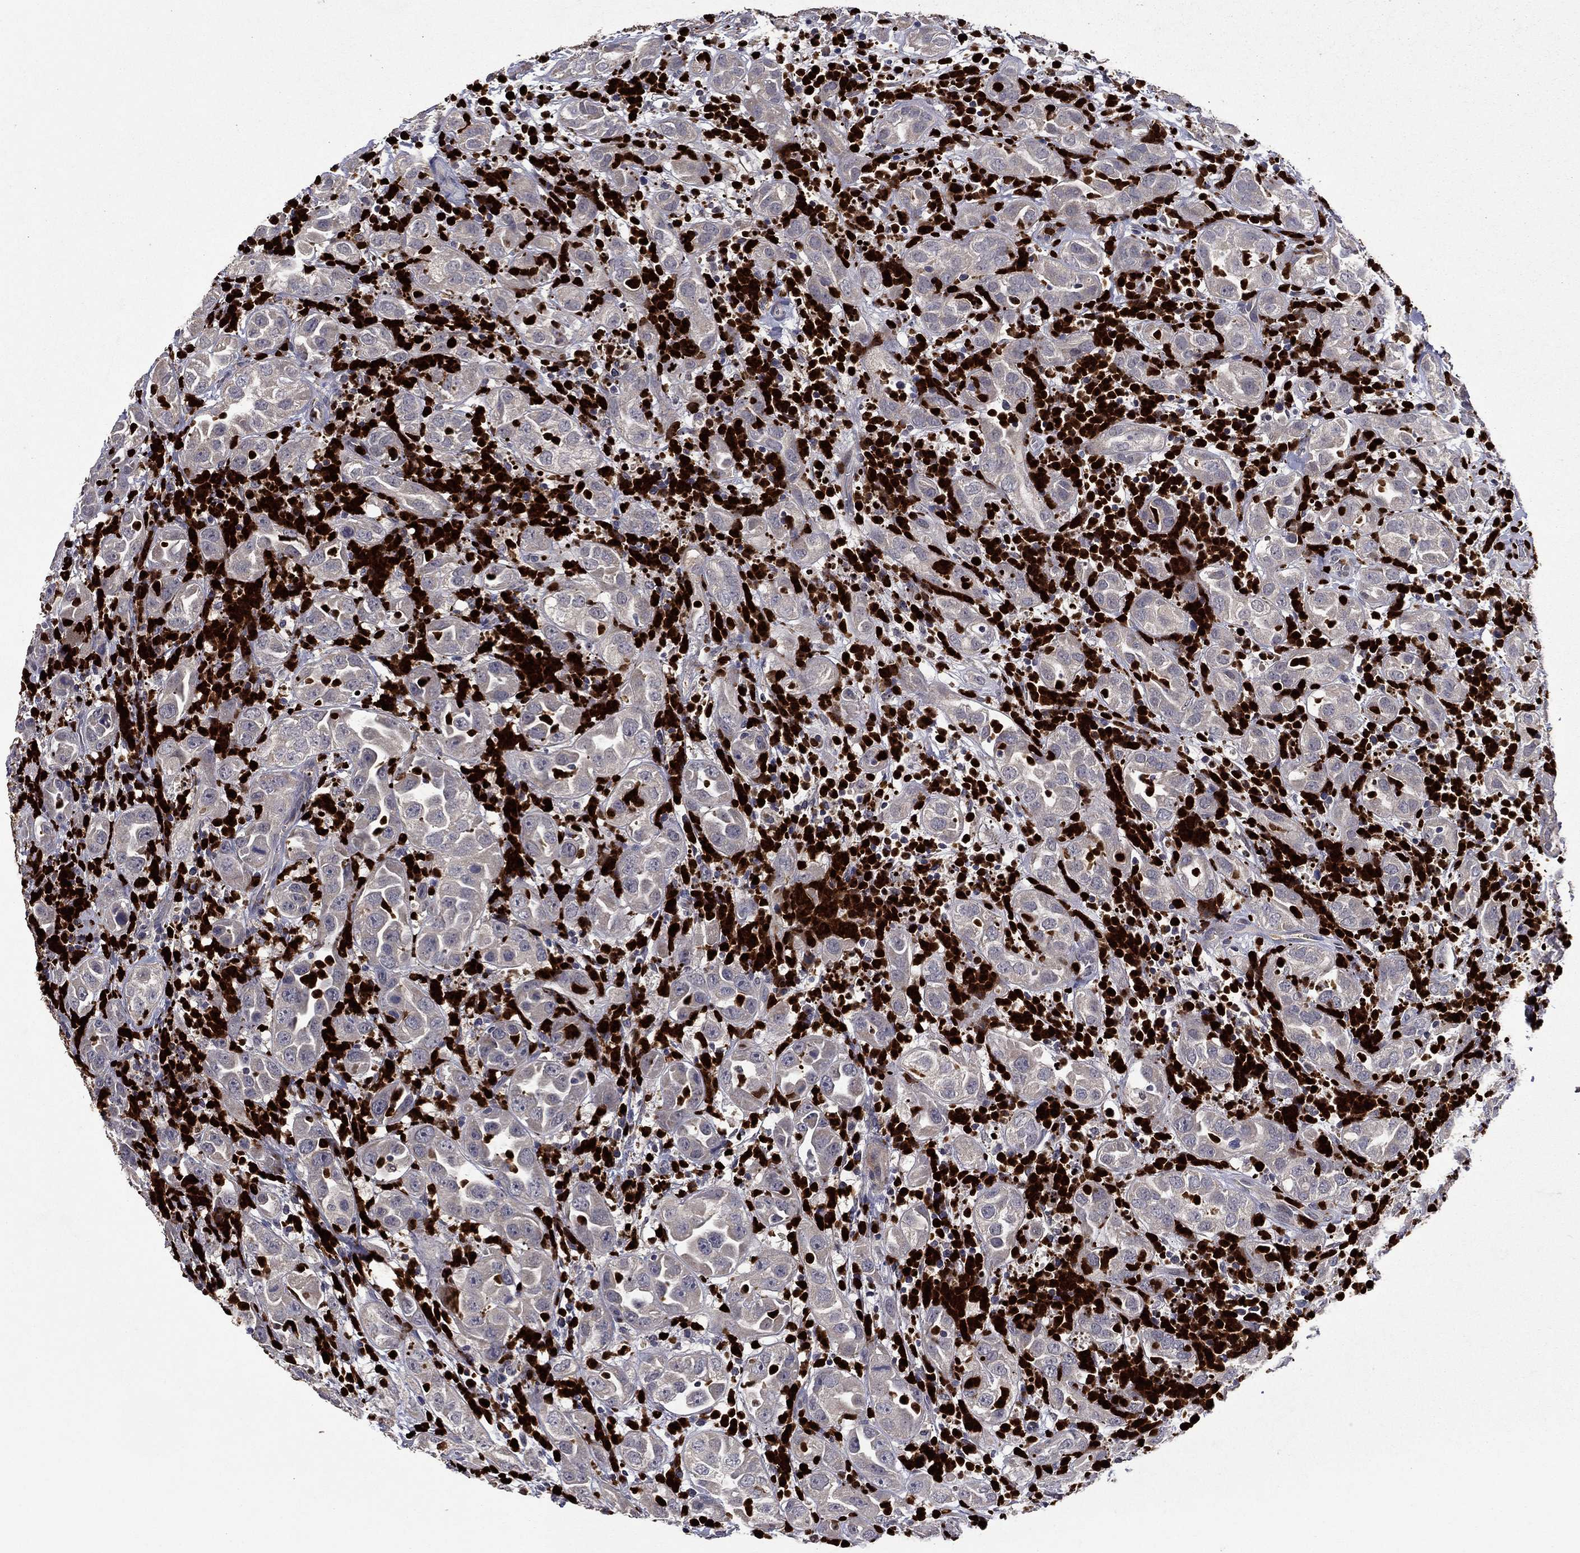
{"staining": {"intensity": "negative", "quantity": "none", "location": "none"}, "tissue": "urothelial cancer", "cell_type": "Tumor cells", "image_type": "cancer", "snomed": [{"axis": "morphology", "description": "Urothelial carcinoma, High grade"}, {"axis": "topography", "description": "Urinary bladder"}], "caption": "Human urothelial cancer stained for a protein using IHC shows no expression in tumor cells.", "gene": "SATB1", "patient": {"sex": "female", "age": 41}}